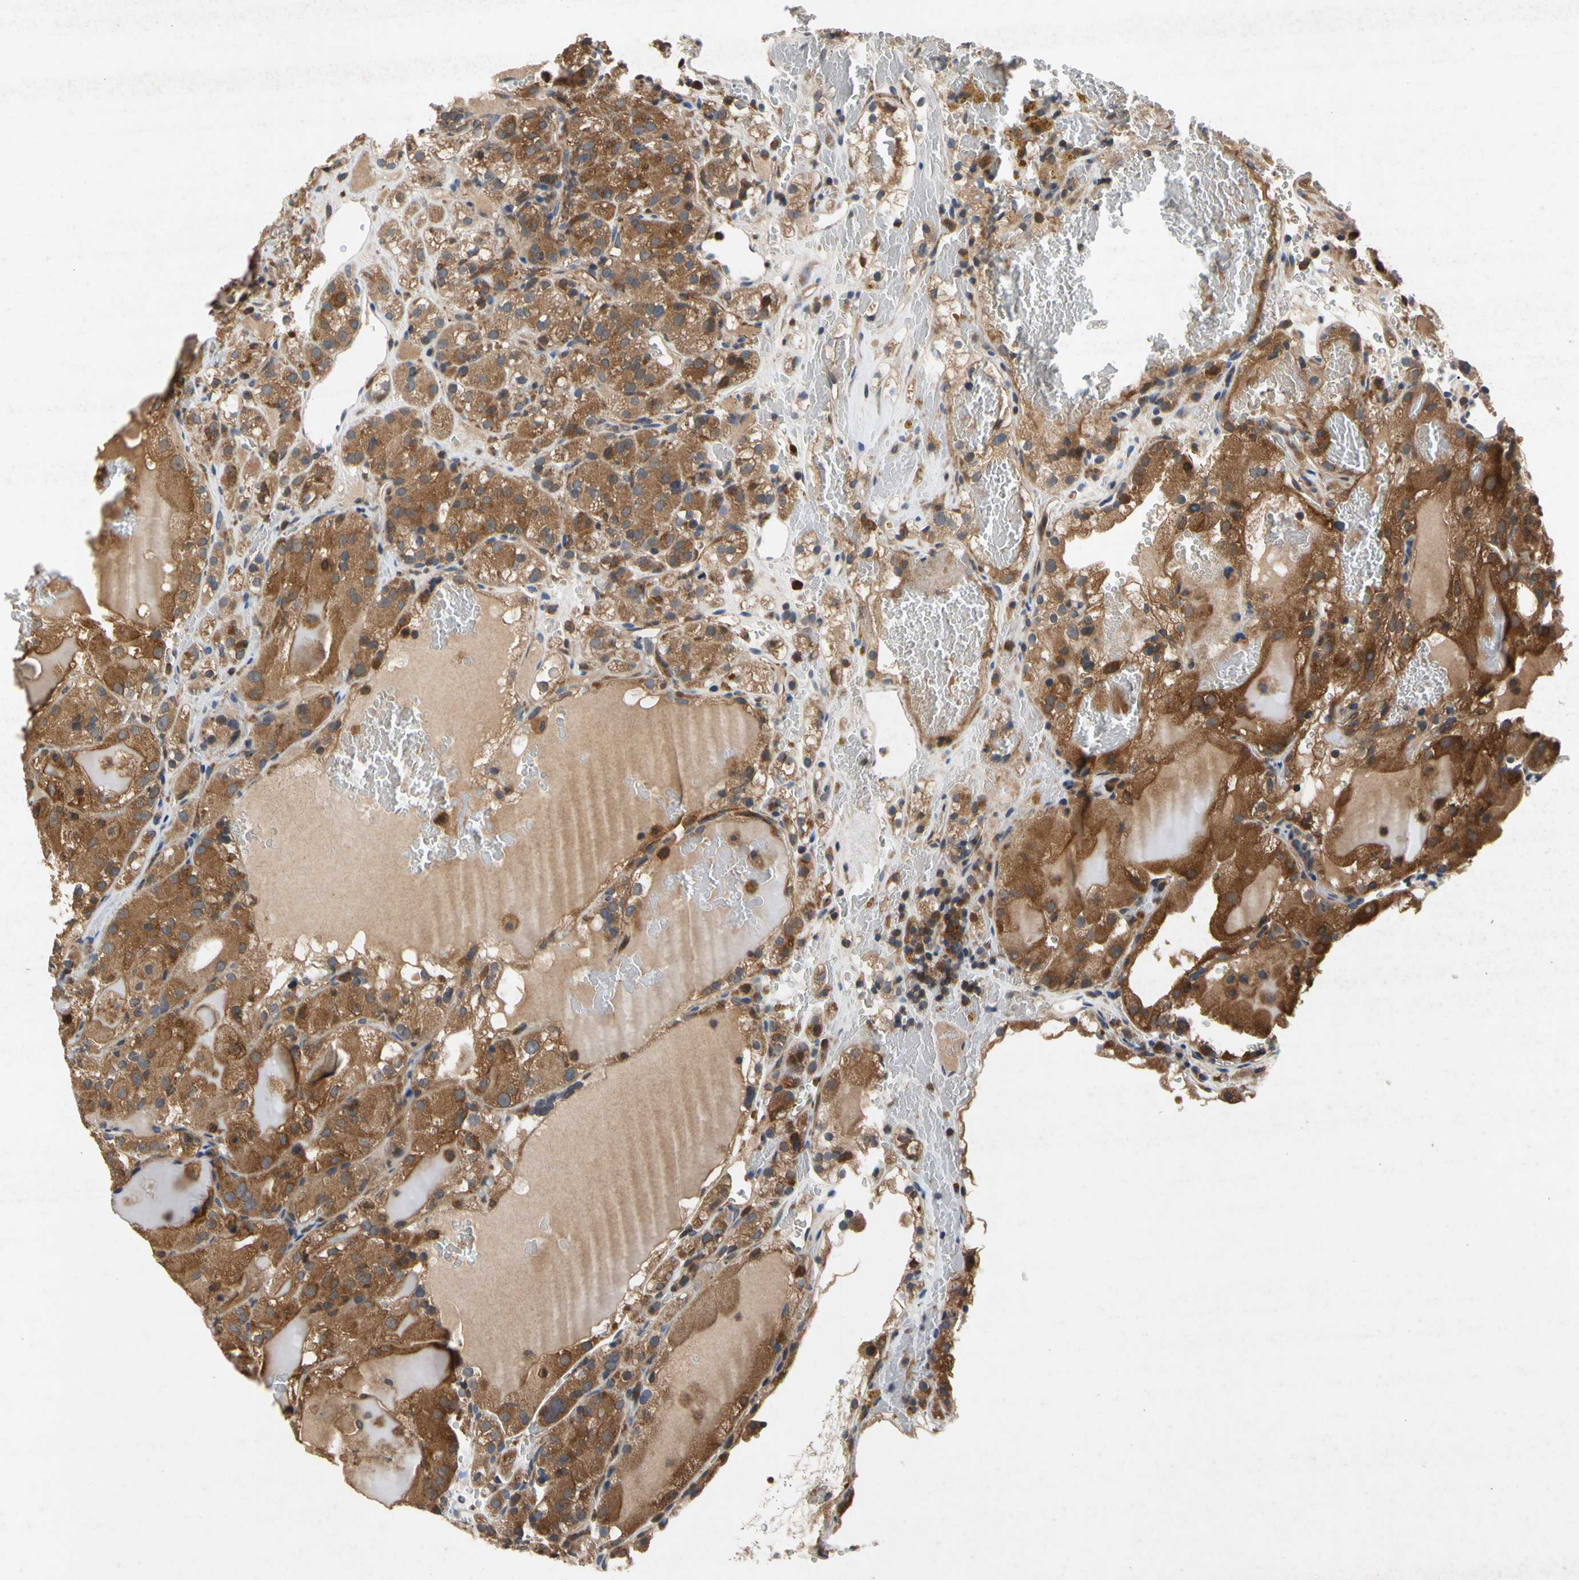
{"staining": {"intensity": "moderate", "quantity": ">75%", "location": "cytoplasmic/membranous"}, "tissue": "renal cancer", "cell_type": "Tumor cells", "image_type": "cancer", "snomed": [{"axis": "morphology", "description": "Normal tissue, NOS"}, {"axis": "morphology", "description": "Adenocarcinoma, NOS"}, {"axis": "topography", "description": "Kidney"}], "caption": "Tumor cells reveal medium levels of moderate cytoplasmic/membranous expression in approximately >75% of cells in human renal cancer.", "gene": "RPS6KA1", "patient": {"sex": "male", "age": 61}}